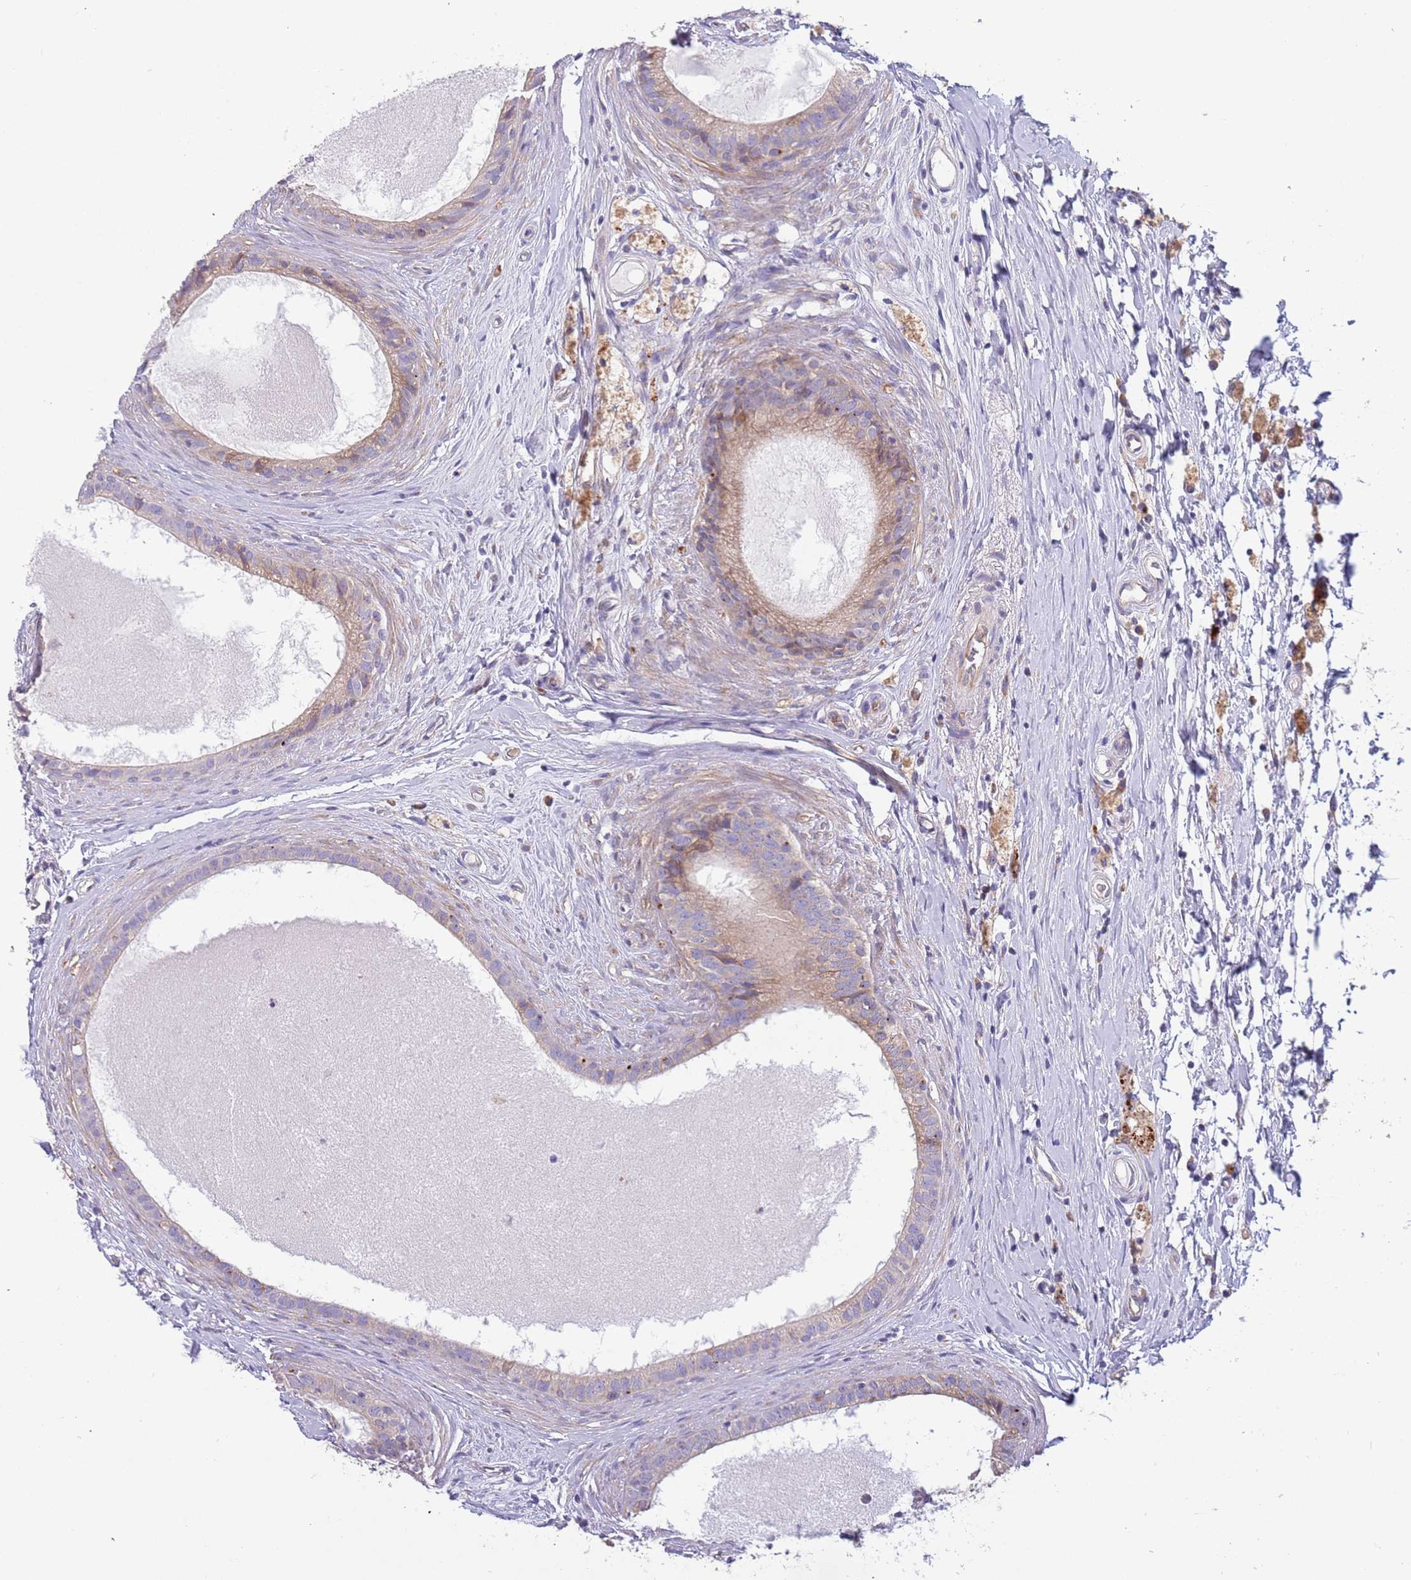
{"staining": {"intensity": "weak", "quantity": "25%-75%", "location": "cytoplasmic/membranous"}, "tissue": "epididymis", "cell_type": "Glandular cells", "image_type": "normal", "snomed": [{"axis": "morphology", "description": "Normal tissue, NOS"}, {"axis": "topography", "description": "Epididymis"}], "caption": "Protein staining of benign epididymis shows weak cytoplasmic/membranous positivity in approximately 25%-75% of glandular cells. (DAB (3,3'-diaminobenzidine) IHC, brown staining for protein, blue staining for nuclei).", "gene": "ARMCX6", "patient": {"sex": "male", "age": 80}}